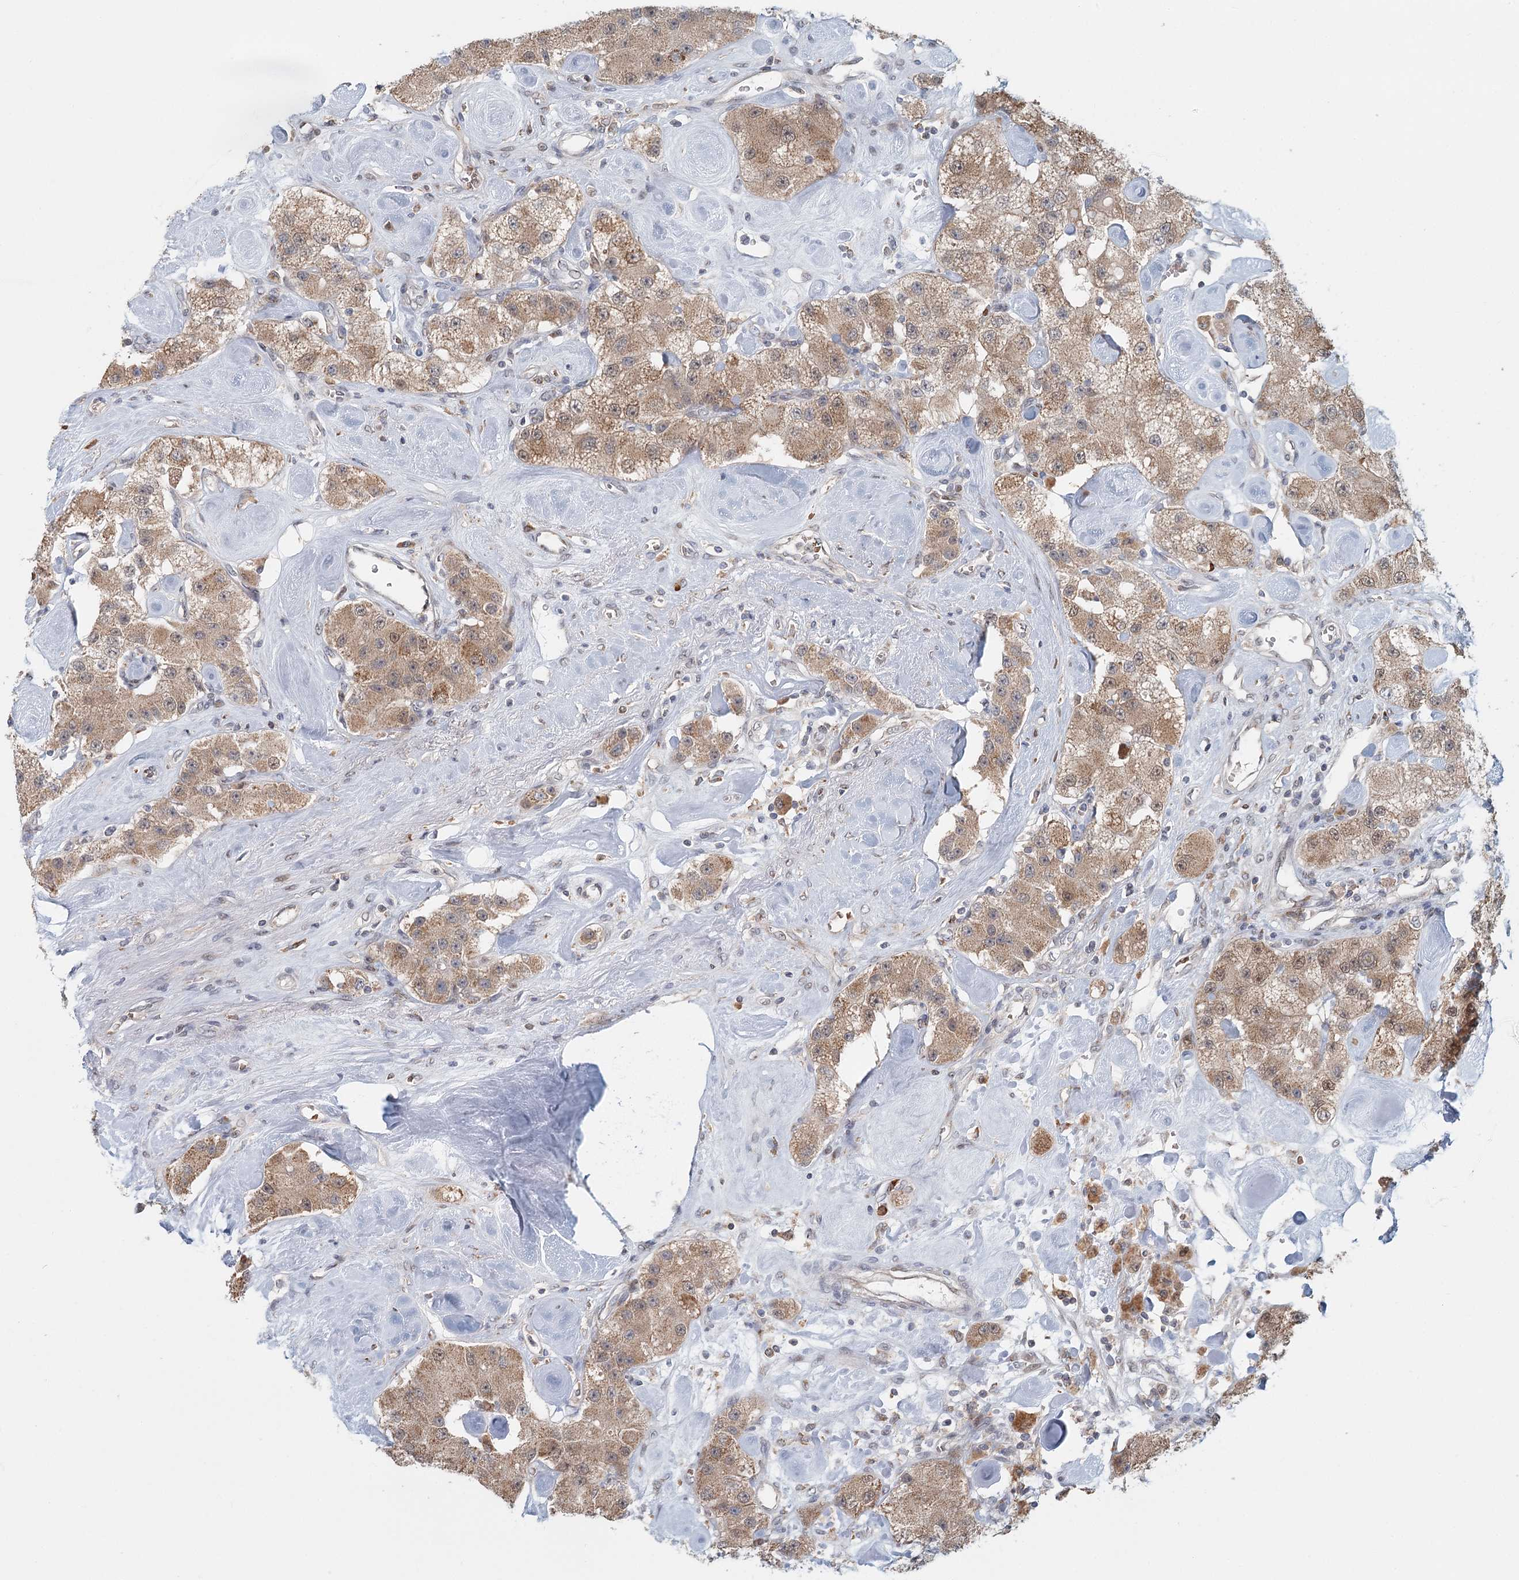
{"staining": {"intensity": "weak", "quantity": ">75%", "location": "cytoplasmic/membranous"}, "tissue": "carcinoid", "cell_type": "Tumor cells", "image_type": "cancer", "snomed": [{"axis": "morphology", "description": "Carcinoid, malignant, NOS"}, {"axis": "topography", "description": "Pancreas"}], "caption": "Brown immunohistochemical staining in human malignant carcinoid exhibits weak cytoplasmic/membranous staining in approximately >75% of tumor cells. The staining was performed using DAB, with brown indicating positive protein expression. Nuclei are stained blue with hematoxylin.", "gene": "ADK", "patient": {"sex": "male", "age": 41}}